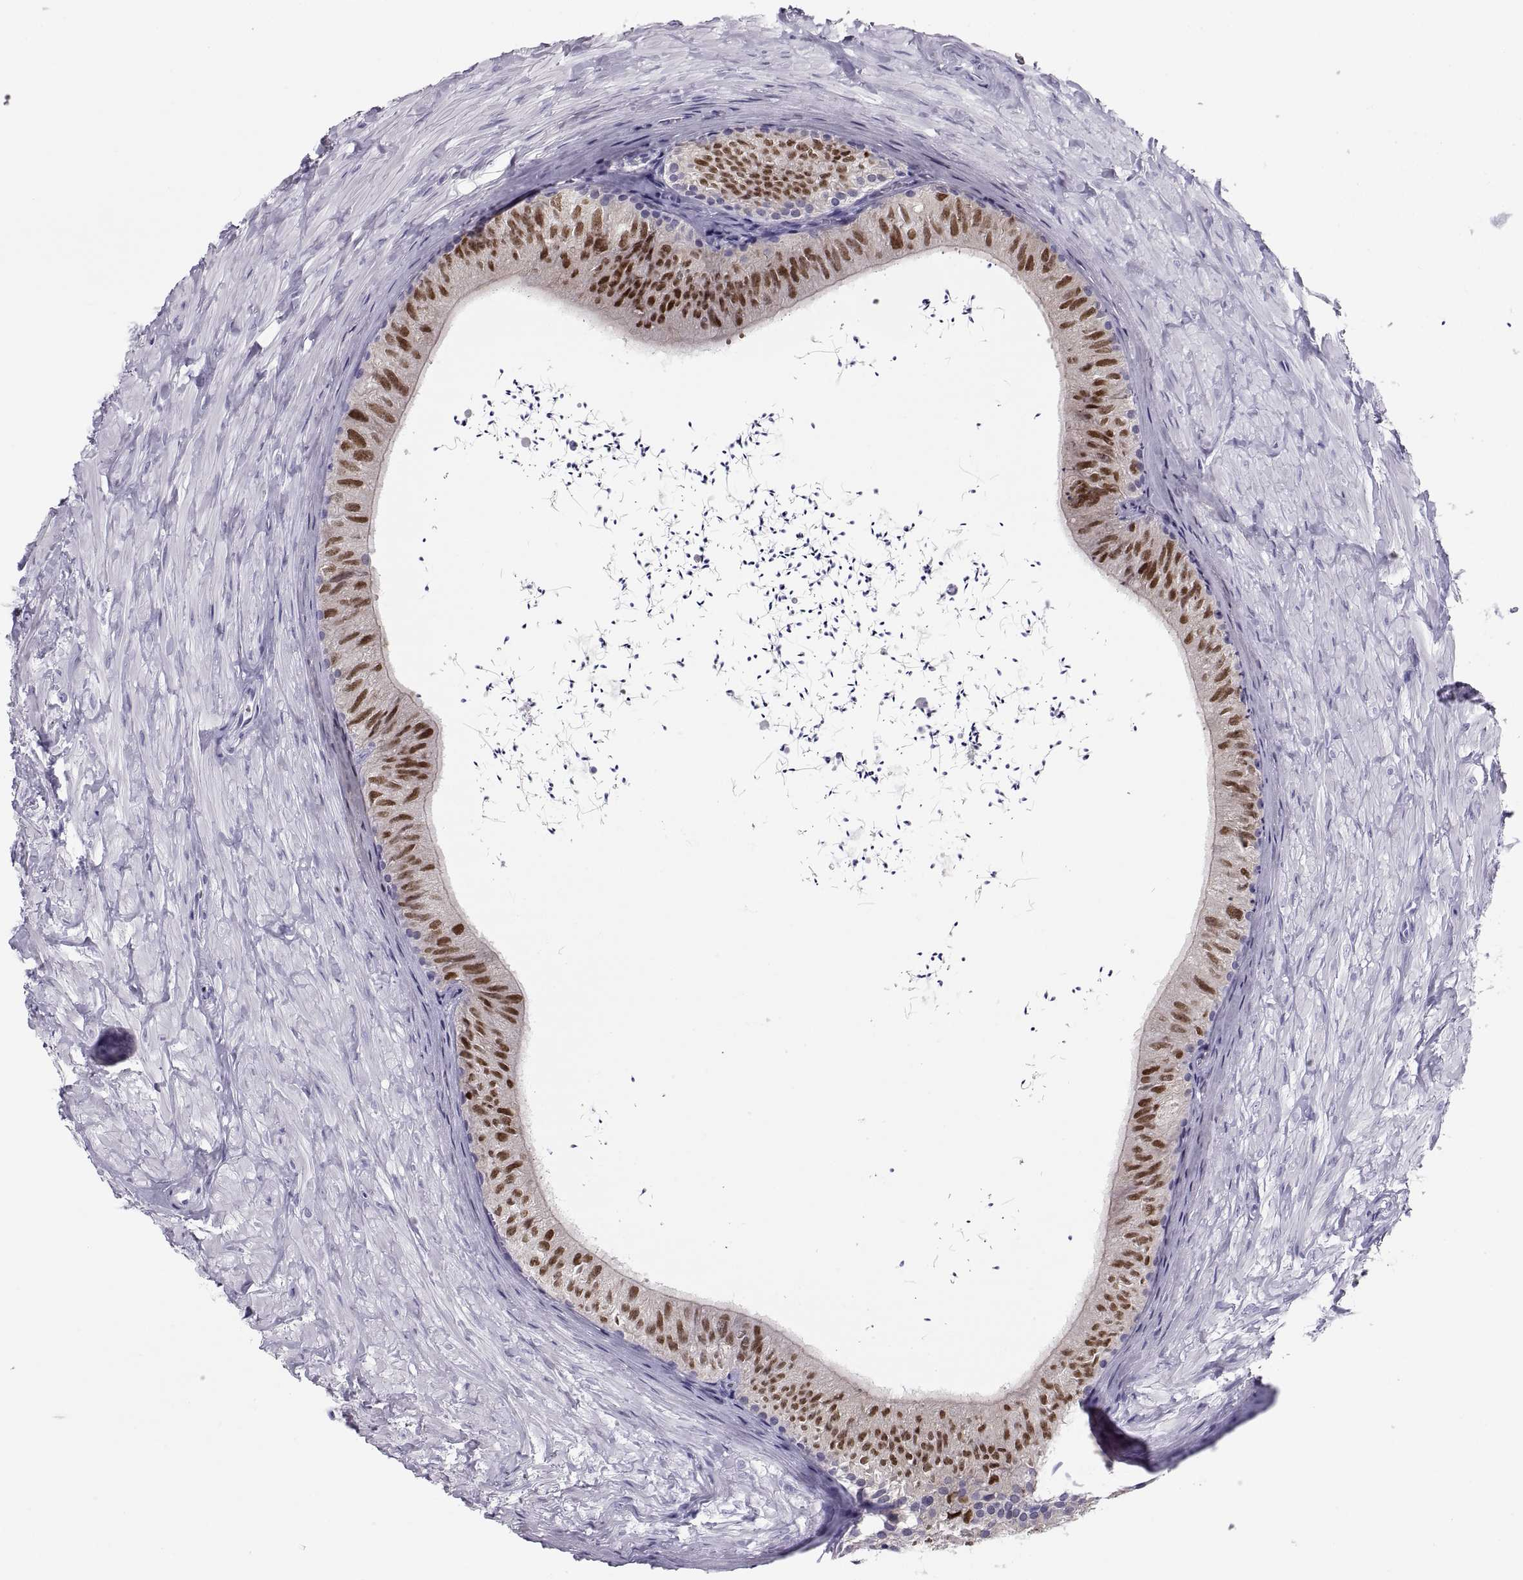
{"staining": {"intensity": "strong", "quantity": "25%-75%", "location": "nuclear"}, "tissue": "epididymis", "cell_type": "Glandular cells", "image_type": "normal", "snomed": [{"axis": "morphology", "description": "Normal tissue, NOS"}, {"axis": "topography", "description": "Epididymis"}], "caption": "This image reveals immunohistochemistry (IHC) staining of benign human epididymis, with high strong nuclear positivity in approximately 25%-75% of glandular cells.", "gene": "PAX2", "patient": {"sex": "male", "age": 32}}